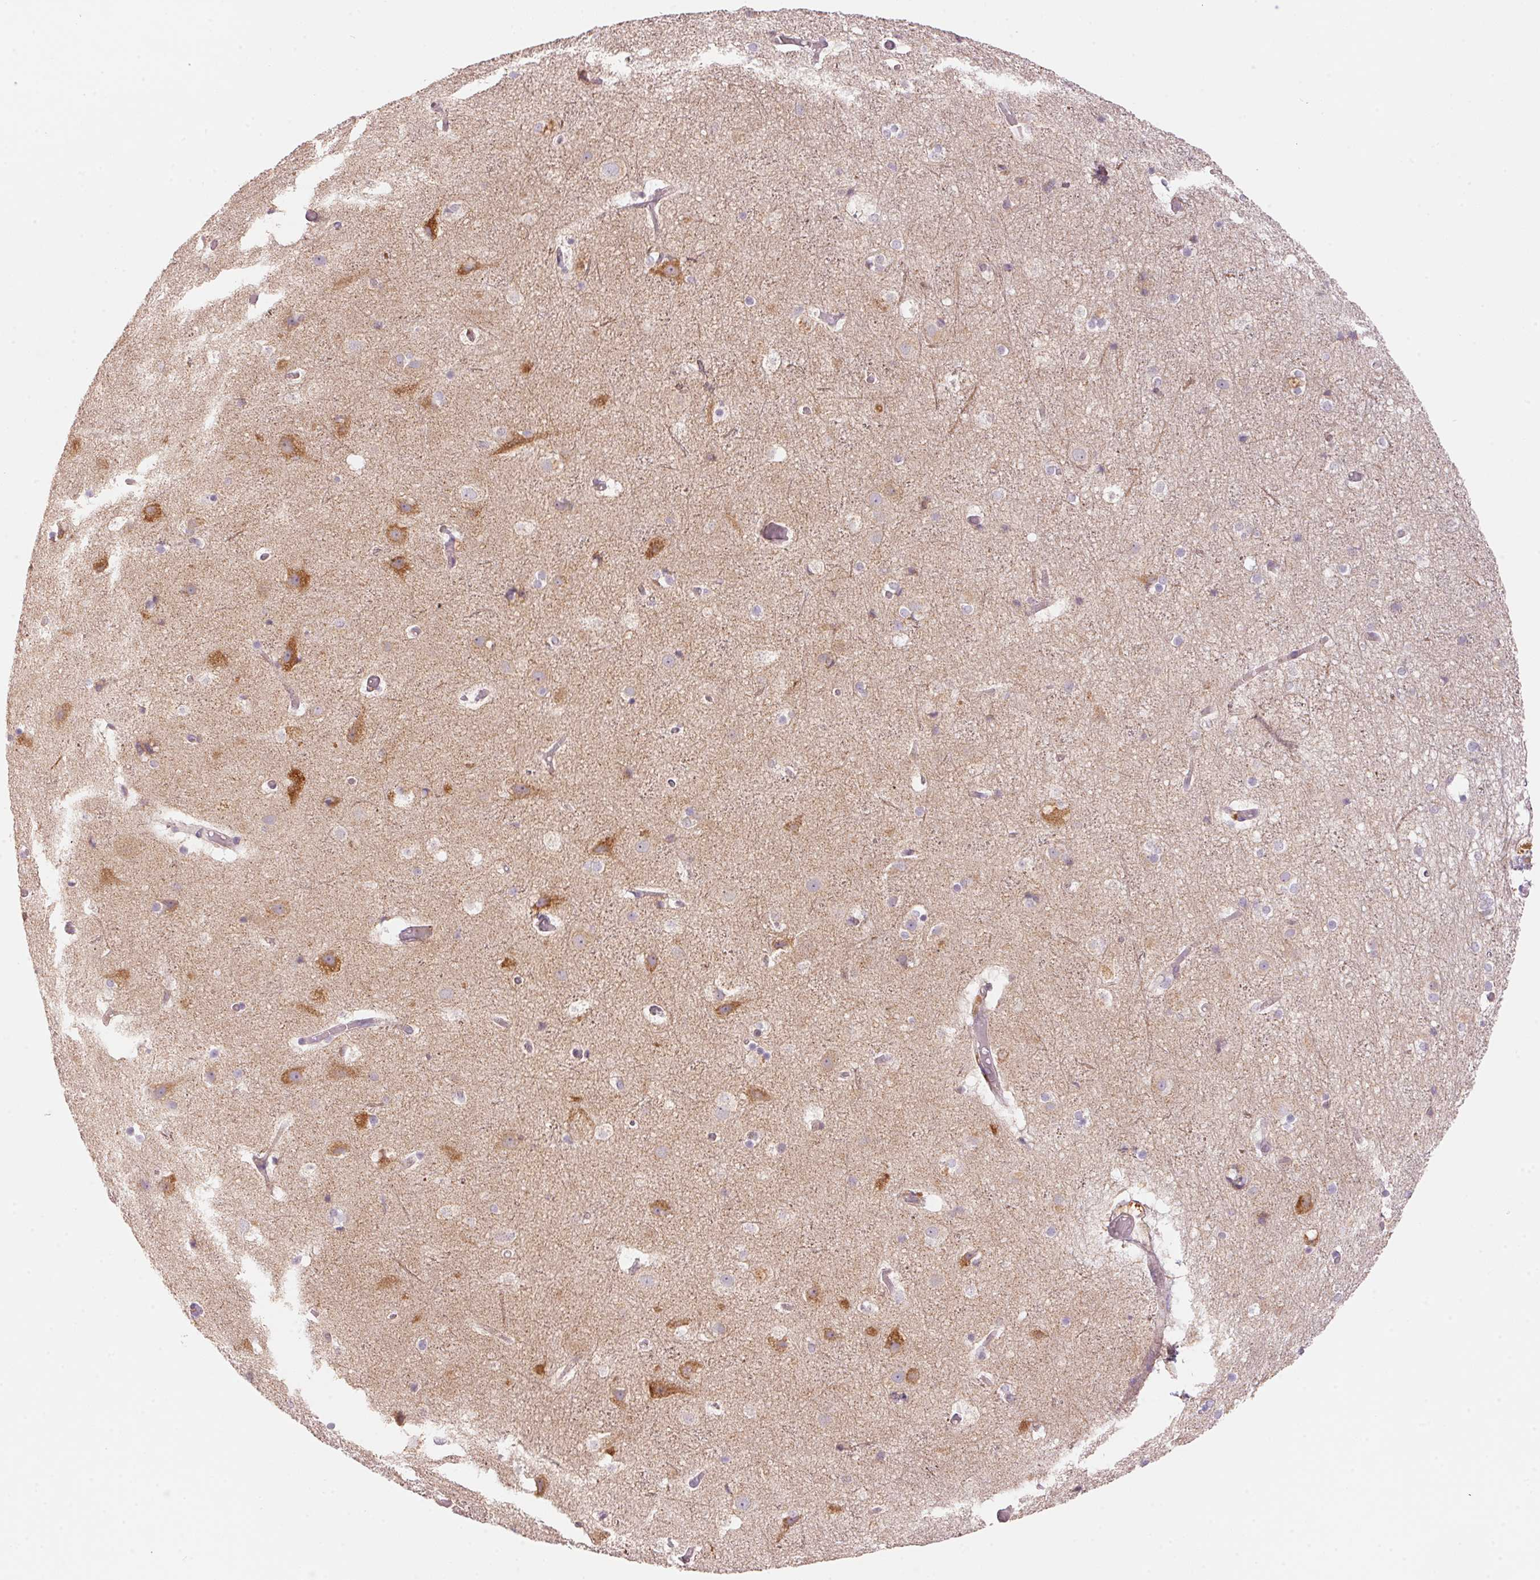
{"staining": {"intensity": "weak", "quantity": "<25%", "location": "cytoplasmic/membranous"}, "tissue": "cerebral cortex", "cell_type": "Endothelial cells", "image_type": "normal", "snomed": [{"axis": "morphology", "description": "Normal tissue, NOS"}, {"axis": "topography", "description": "Cerebral cortex"}], "caption": "Photomicrograph shows no significant protein positivity in endothelial cells of benign cerebral cortex.", "gene": "BLOC1S2", "patient": {"sex": "female", "age": 52}}